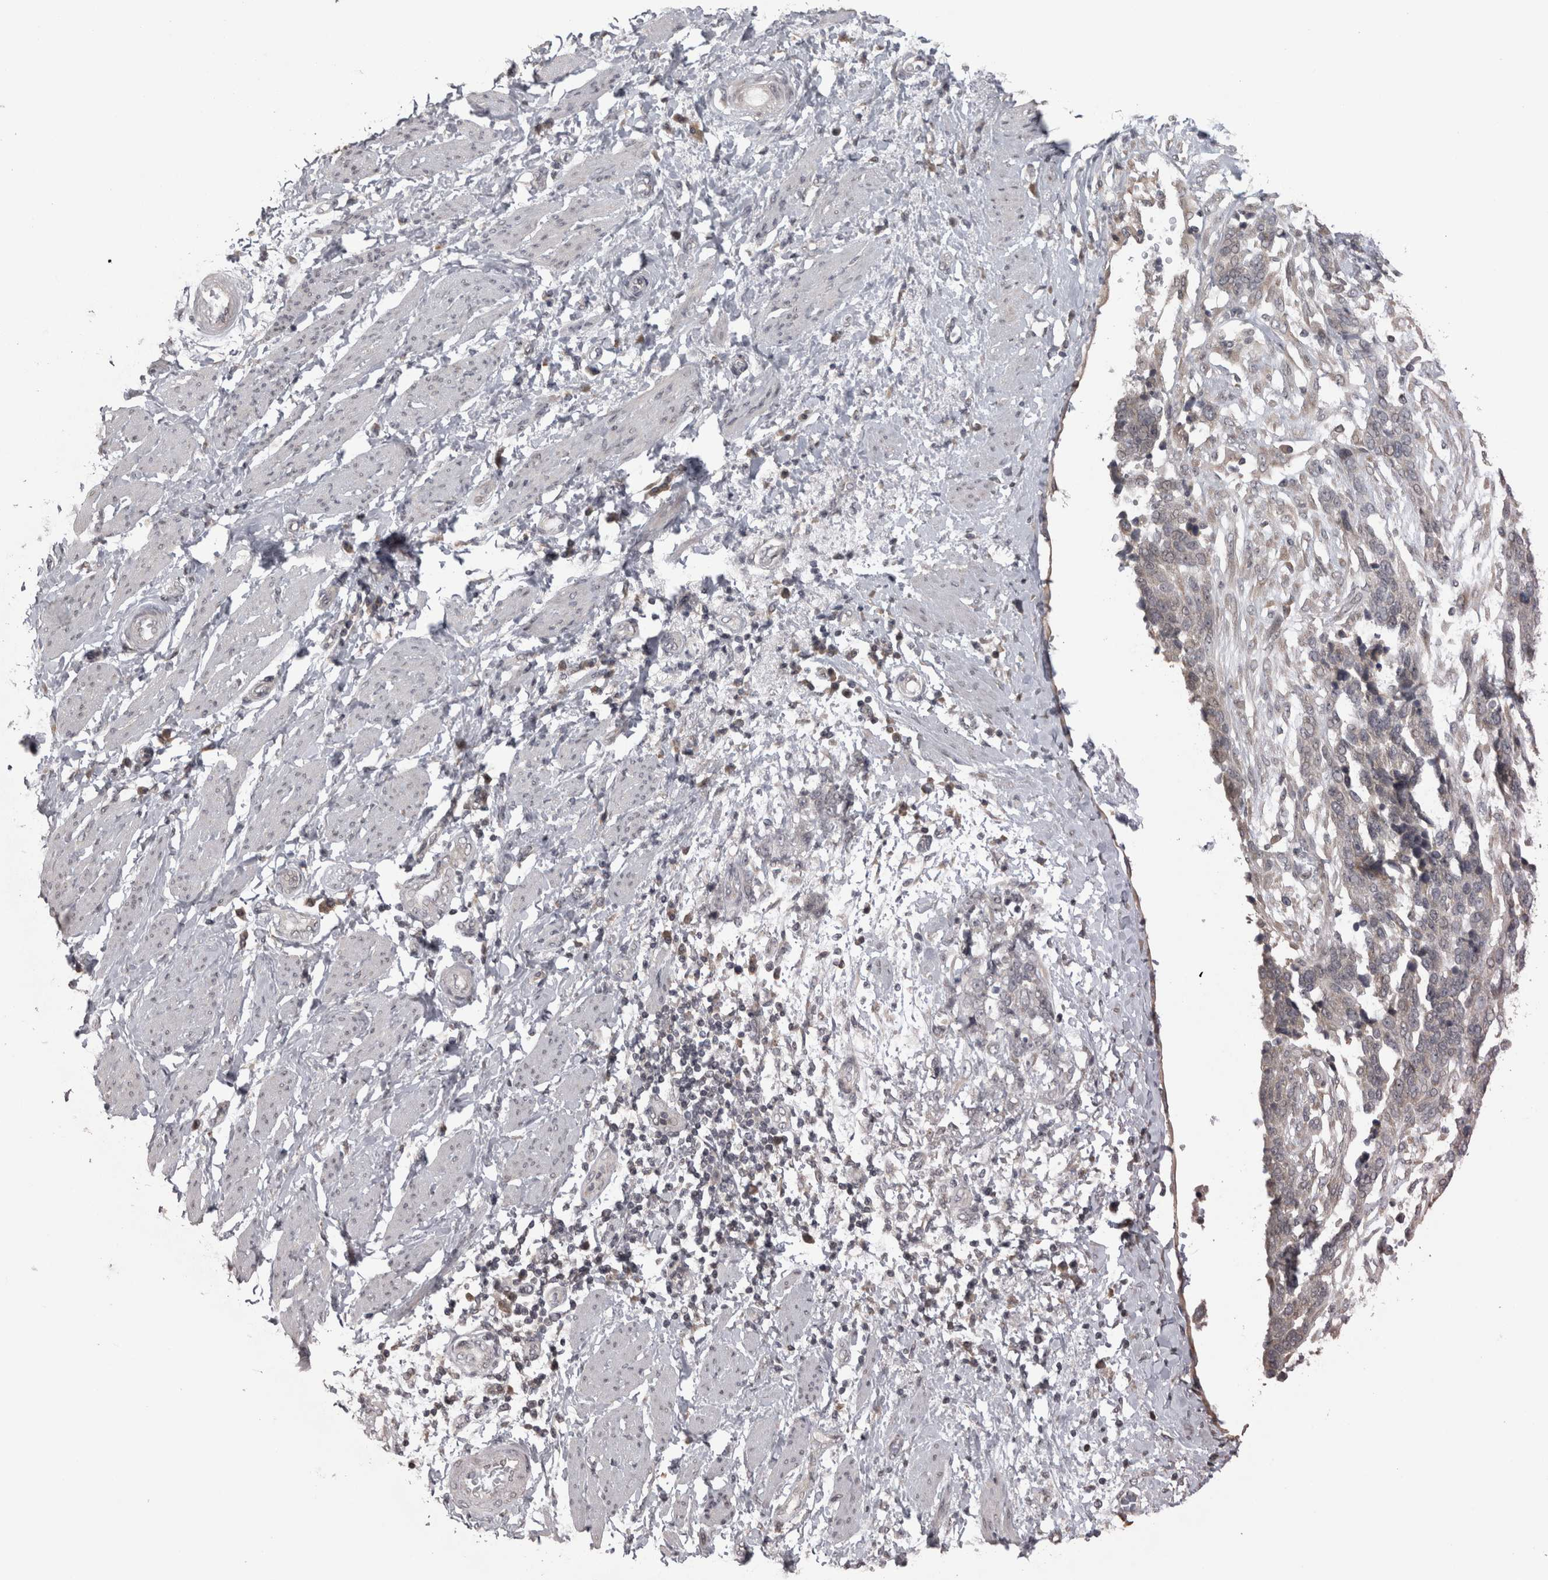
{"staining": {"intensity": "negative", "quantity": "none", "location": "none"}, "tissue": "ovarian cancer", "cell_type": "Tumor cells", "image_type": "cancer", "snomed": [{"axis": "morphology", "description": "Cystadenocarcinoma, serous, NOS"}, {"axis": "topography", "description": "Ovary"}], "caption": "Tumor cells show no significant protein positivity in serous cystadenocarcinoma (ovarian). (DAB IHC, high magnification).", "gene": "RAB29", "patient": {"sex": "female", "age": 44}}